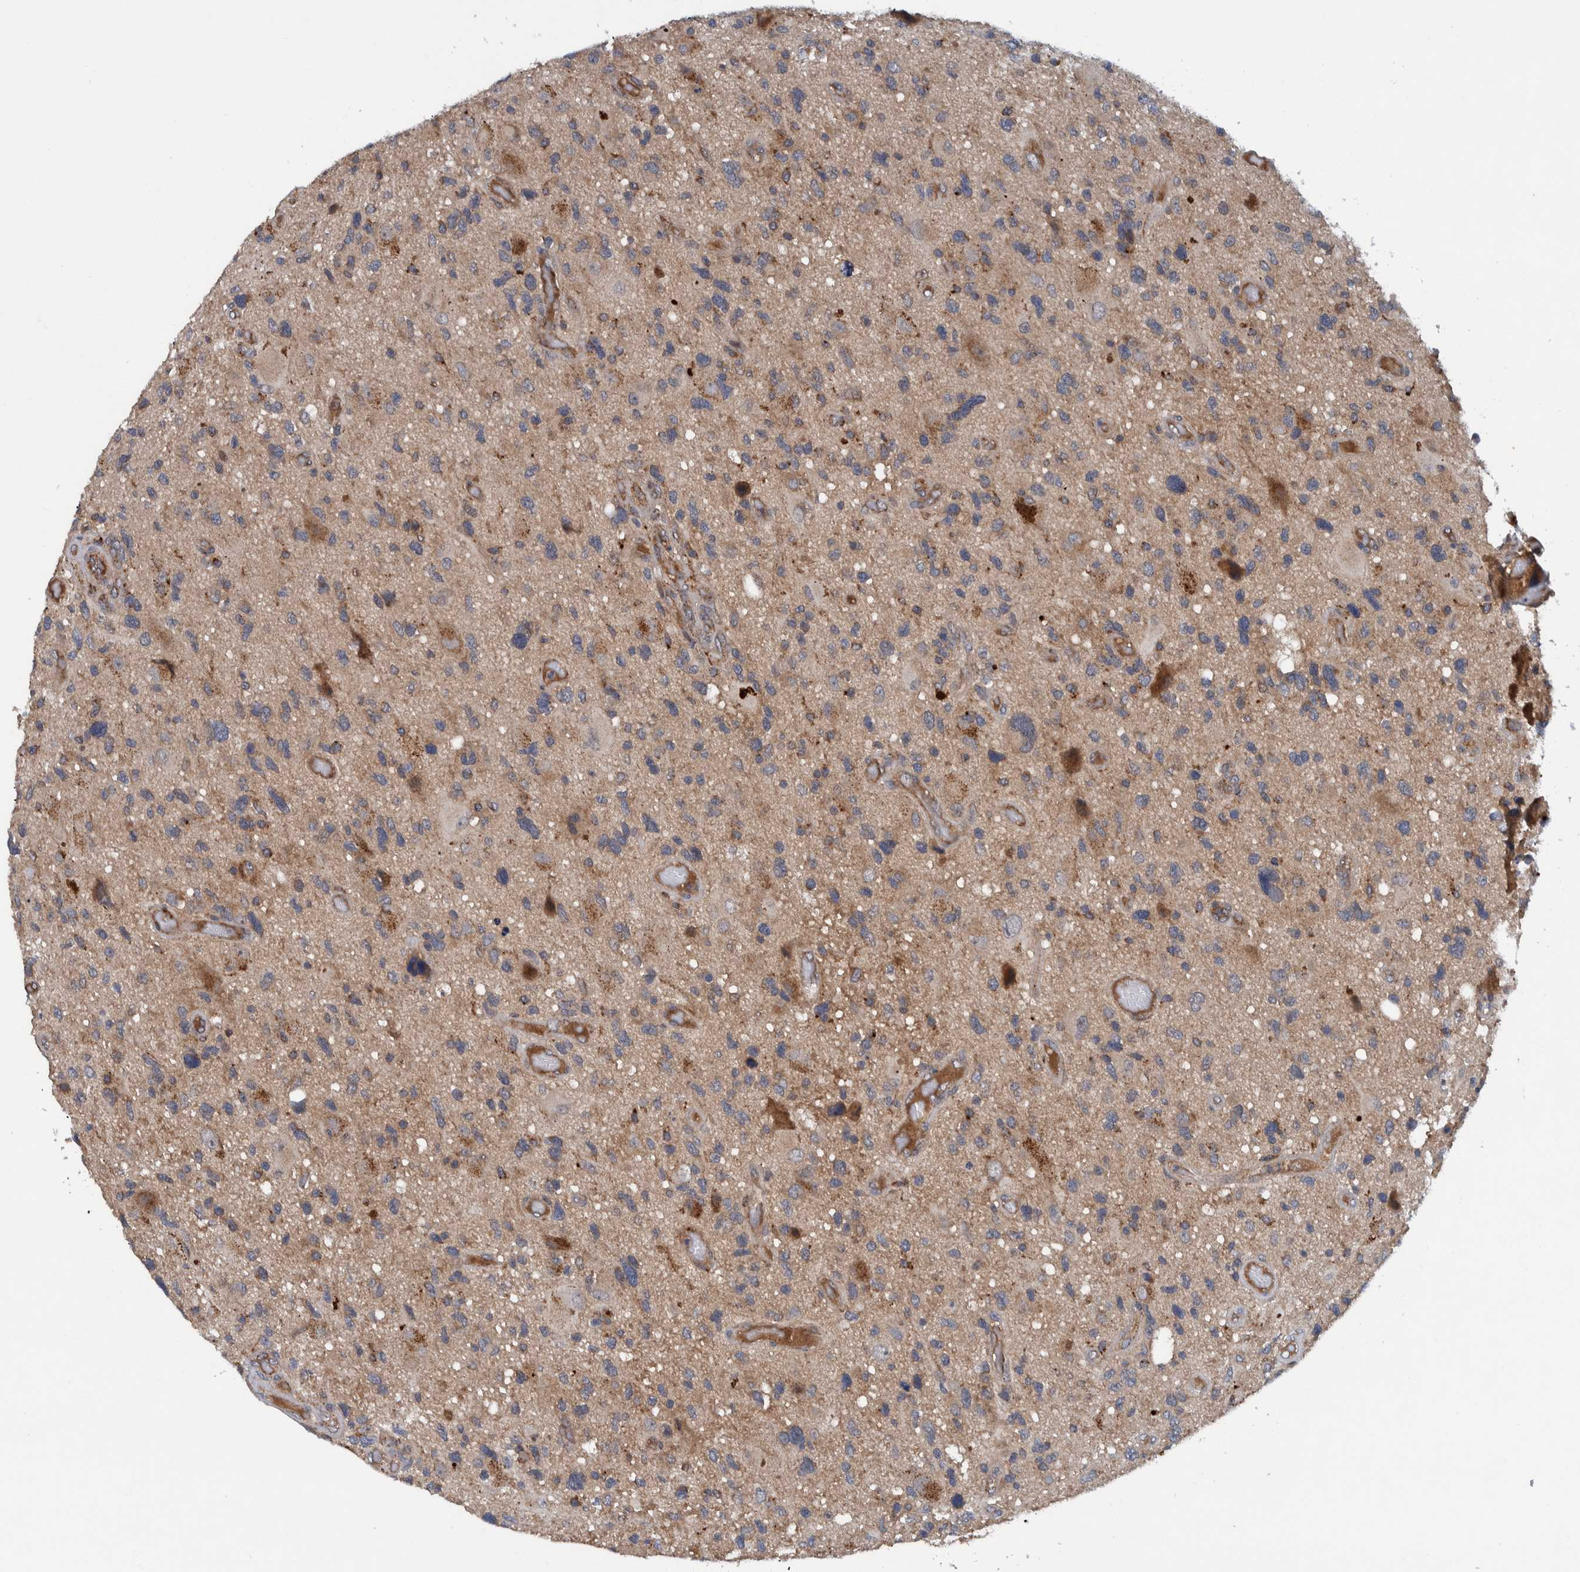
{"staining": {"intensity": "weak", "quantity": "25%-75%", "location": "cytoplasmic/membranous"}, "tissue": "glioma", "cell_type": "Tumor cells", "image_type": "cancer", "snomed": [{"axis": "morphology", "description": "Glioma, malignant, High grade"}, {"axis": "topography", "description": "Brain"}], "caption": "Glioma stained with a protein marker demonstrates weak staining in tumor cells.", "gene": "ITIH3", "patient": {"sex": "male", "age": 33}}